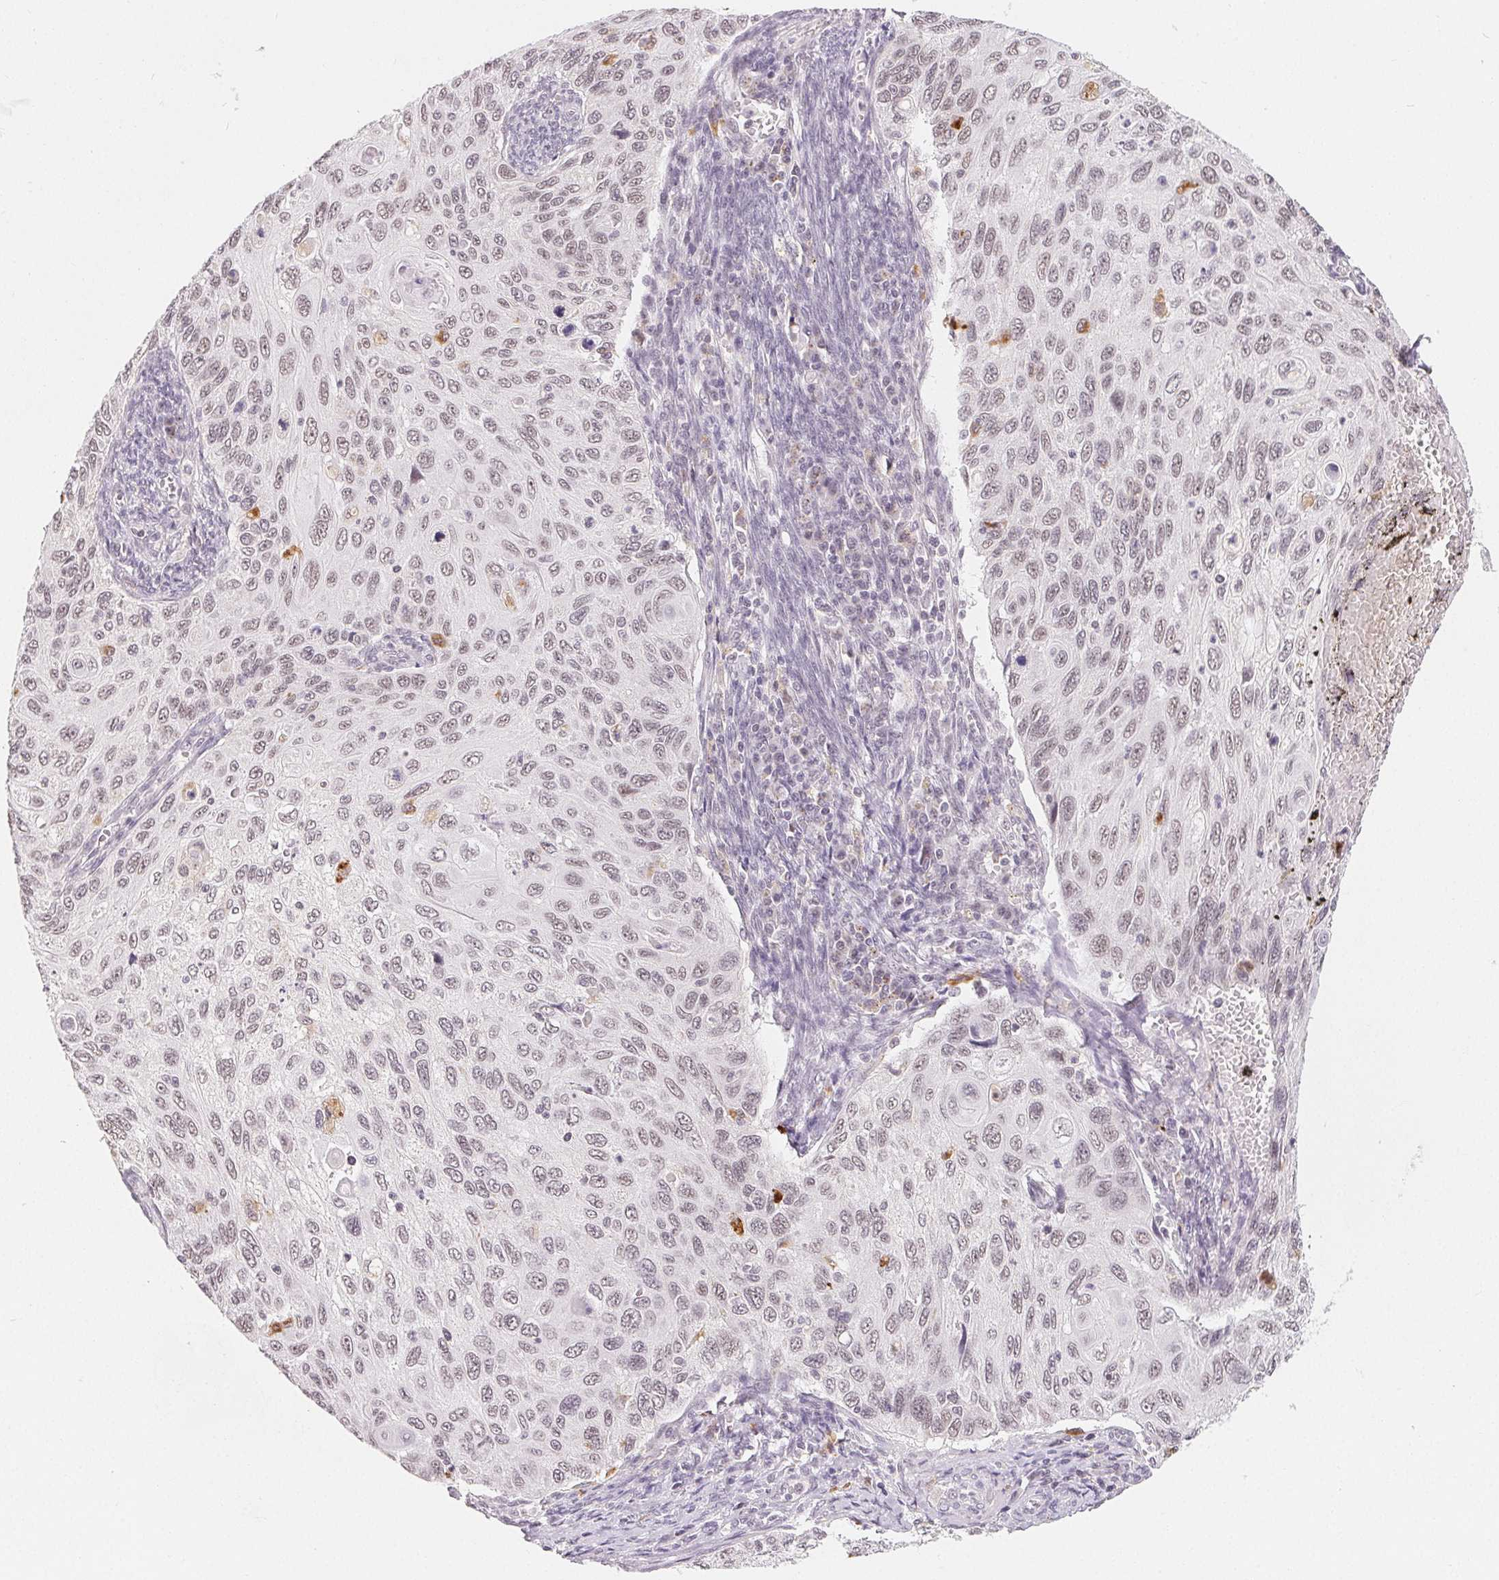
{"staining": {"intensity": "weak", "quantity": "25%-75%", "location": "nuclear"}, "tissue": "cervical cancer", "cell_type": "Tumor cells", "image_type": "cancer", "snomed": [{"axis": "morphology", "description": "Squamous cell carcinoma, NOS"}, {"axis": "topography", "description": "Cervix"}], "caption": "Cervical squamous cell carcinoma was stained to show a protein in brown. There is low levels of weak nuclear positivity in approximately 25%-75% of tumor cells.", "gene": "NXF3", "patient": {"sex": "female", "age": 70}}